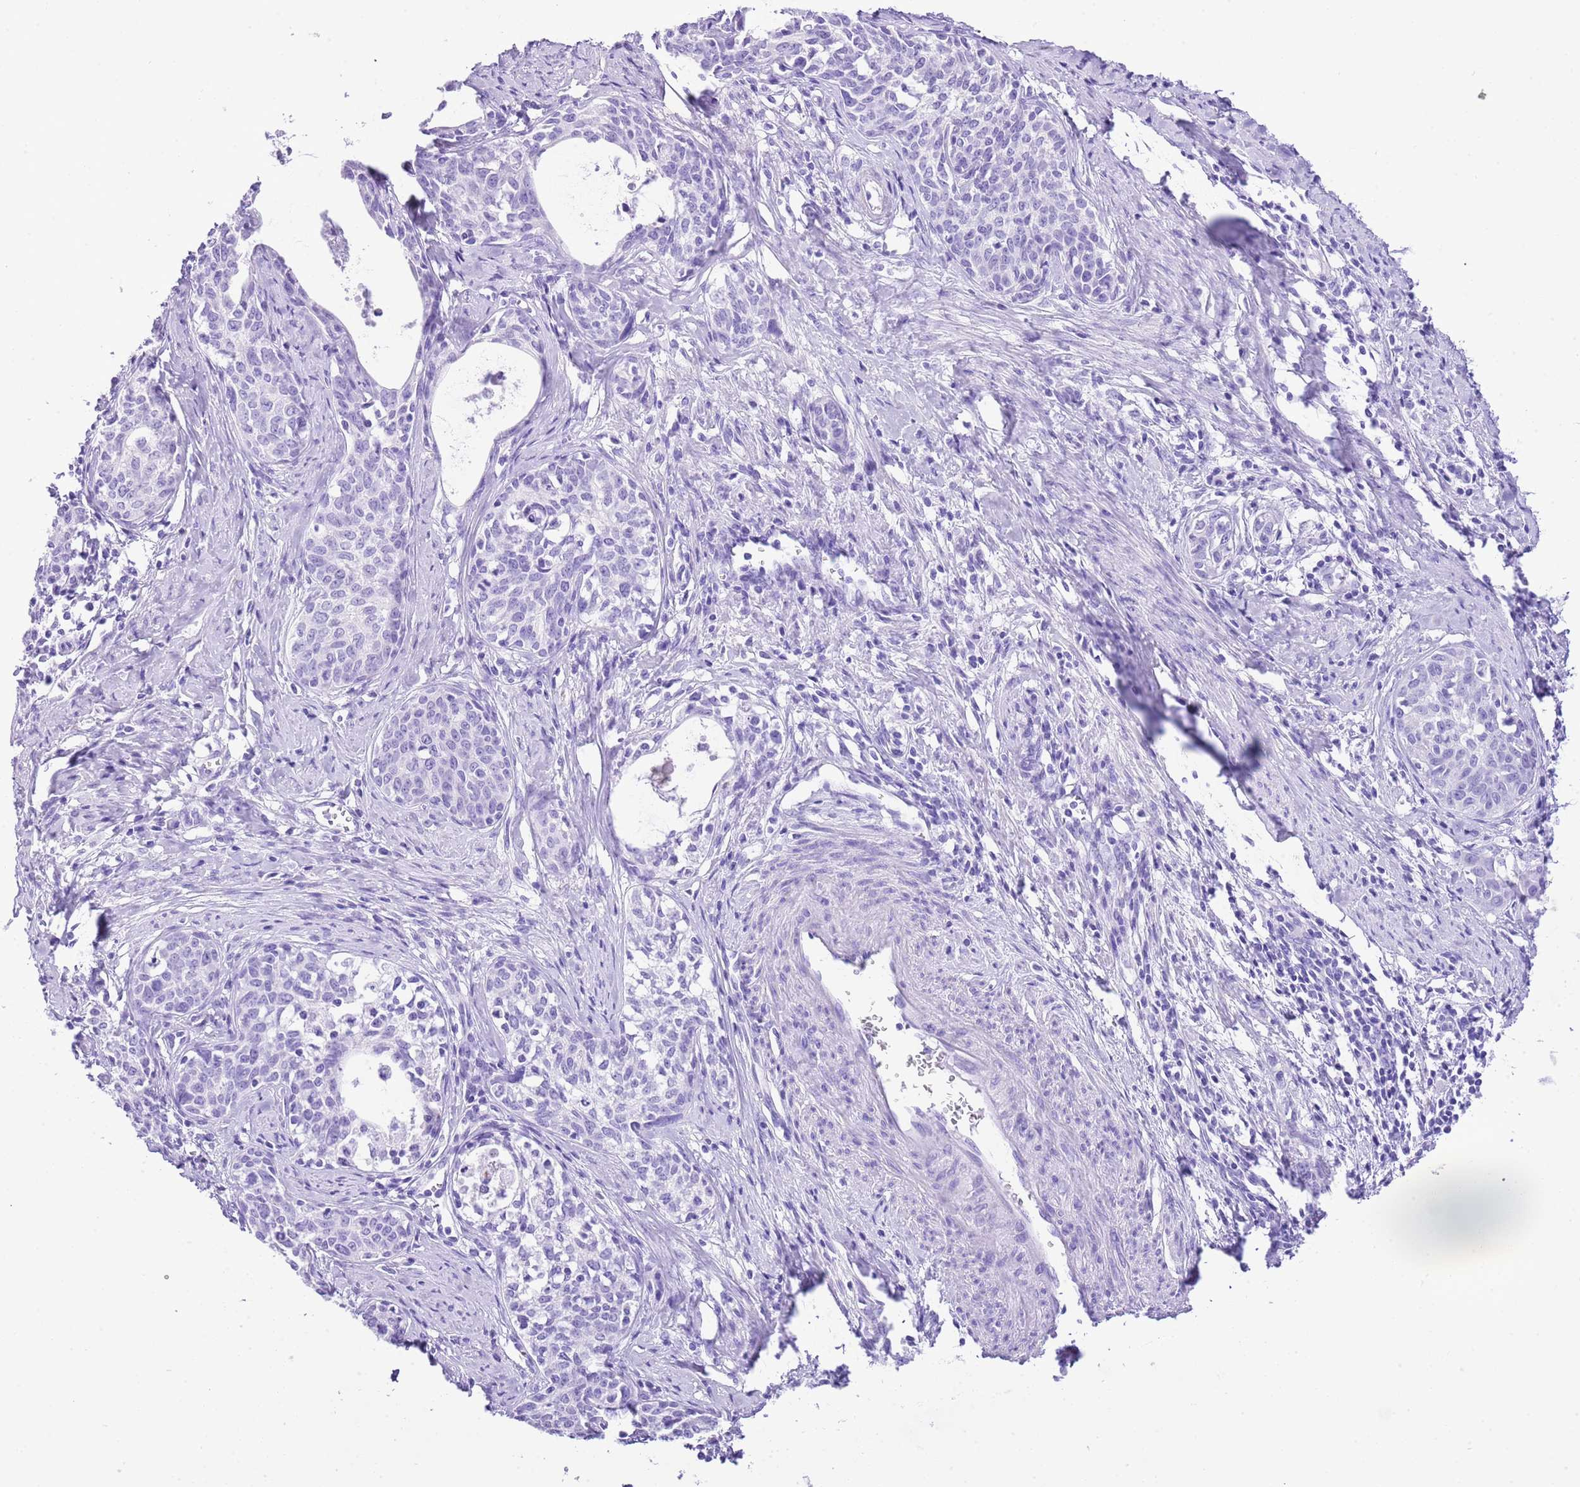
{"staining": {"intensity": "negative", "quantity": "none", "location": "none"}, "tissue": "cervical cancer", "cell_type": "Tumor cells", "image_type": "cancer", "snomed": [{"axis": "morphology", "description": "Squamous cell carcinoma, NOS"}, {"axis": "topography", "description": "Cervix"}], "caption": "This photomicrograph is of cervical squamous cell carcinoma stained with immunohistochemistry to label a protein in brown with the nuclei are counter-stained blue. There is no expression in tumor cells.", "gene": "KCNC1", "patient": {"sex": "female", "age": 52}}